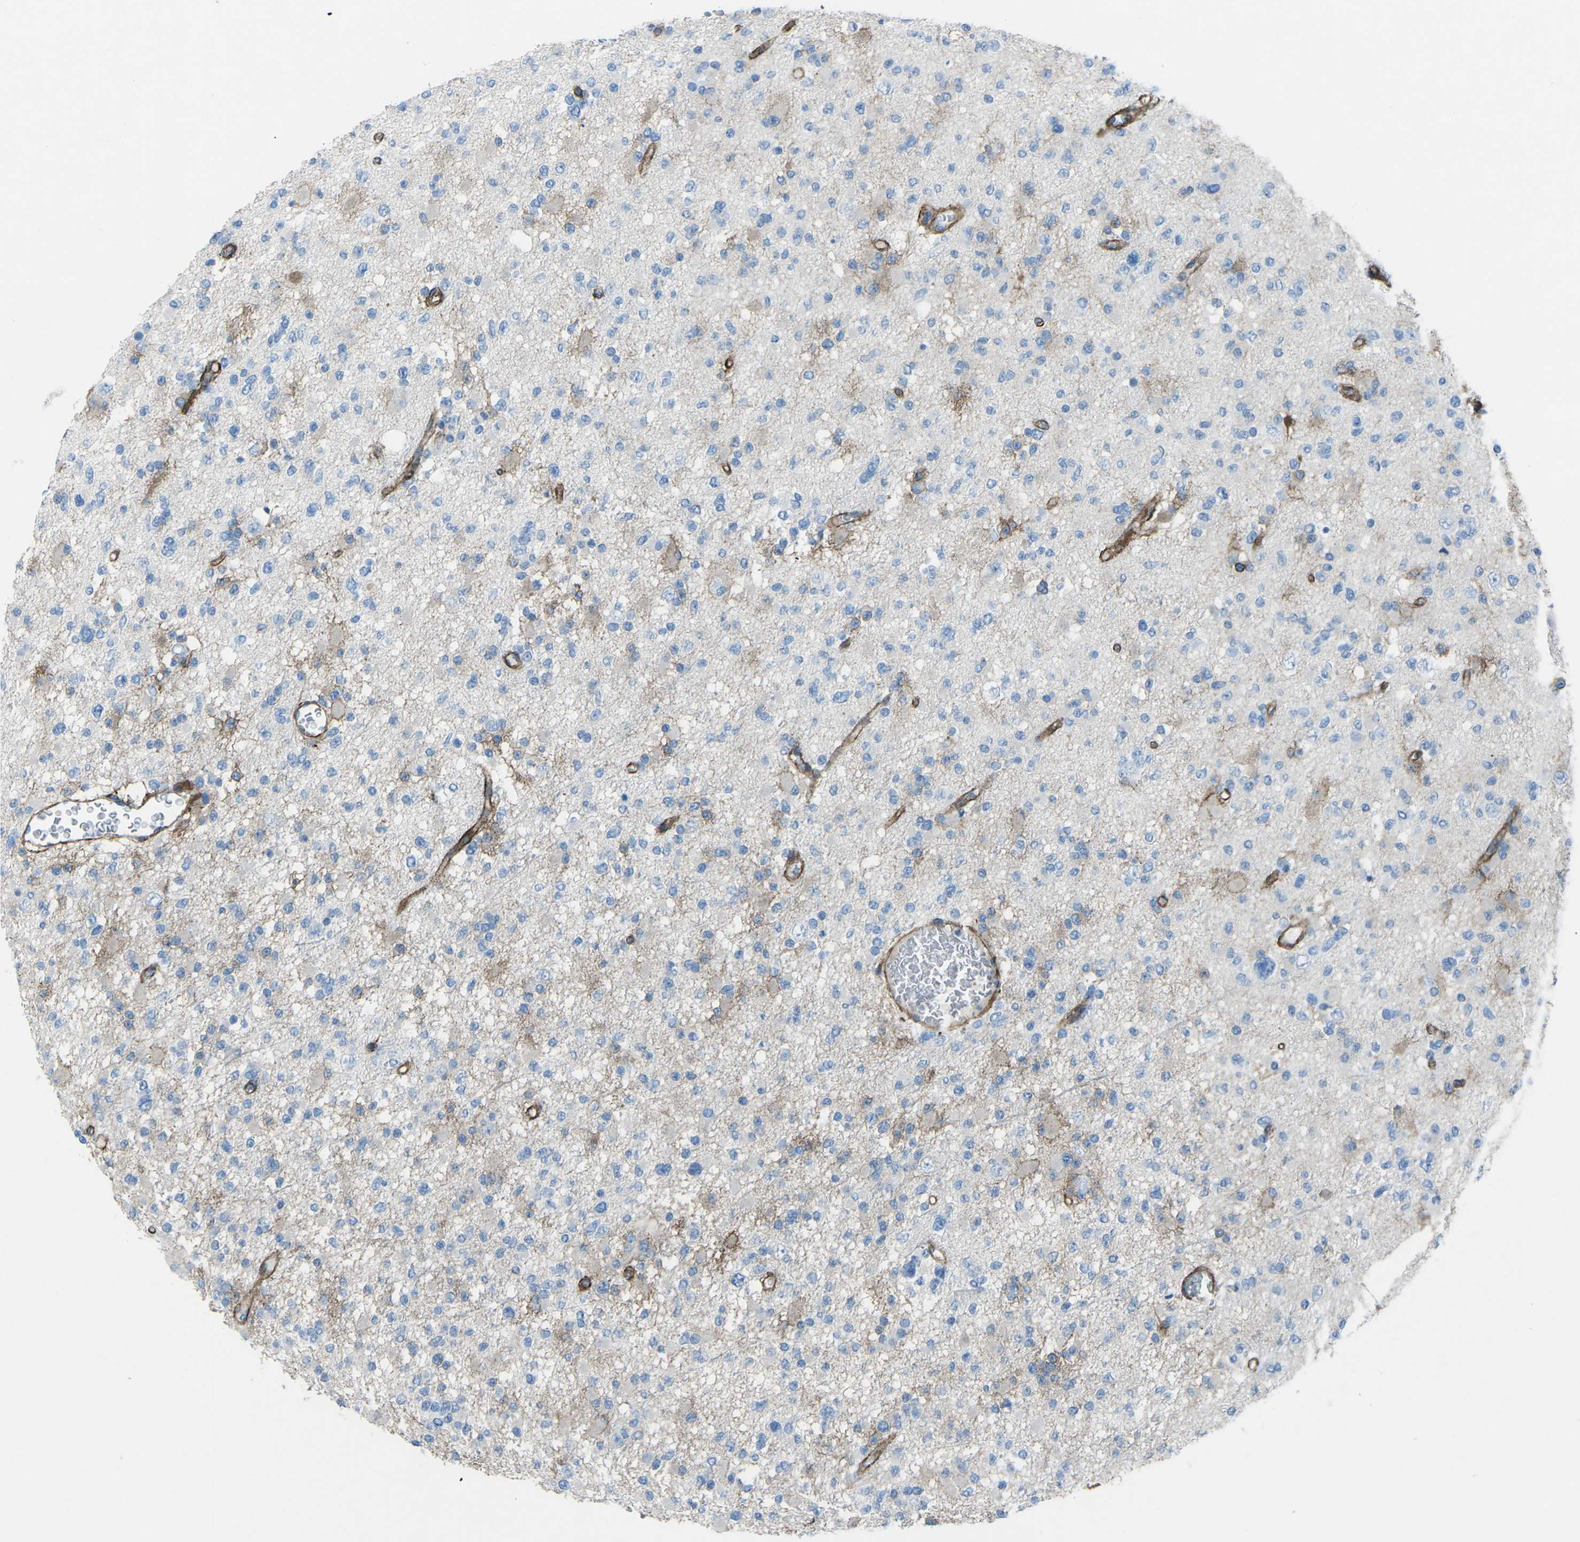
{"staining": {"intensity": "negative", "quantity": "none", "location": "none"}, "tissue": "glioma", "cell_type": "Tumor cells", "image_type": "cancer", "snomed": [{"axis": "morphology", "description": "Glioma, malignant, Low grade"}, {"axis": "topography", "description": "Brain"}], "caption": "There is no significant staining in tumor cells of malignant low-grade glioma.", "gene": "UTRN", "patient": {"sex": "female", "age": 22}}